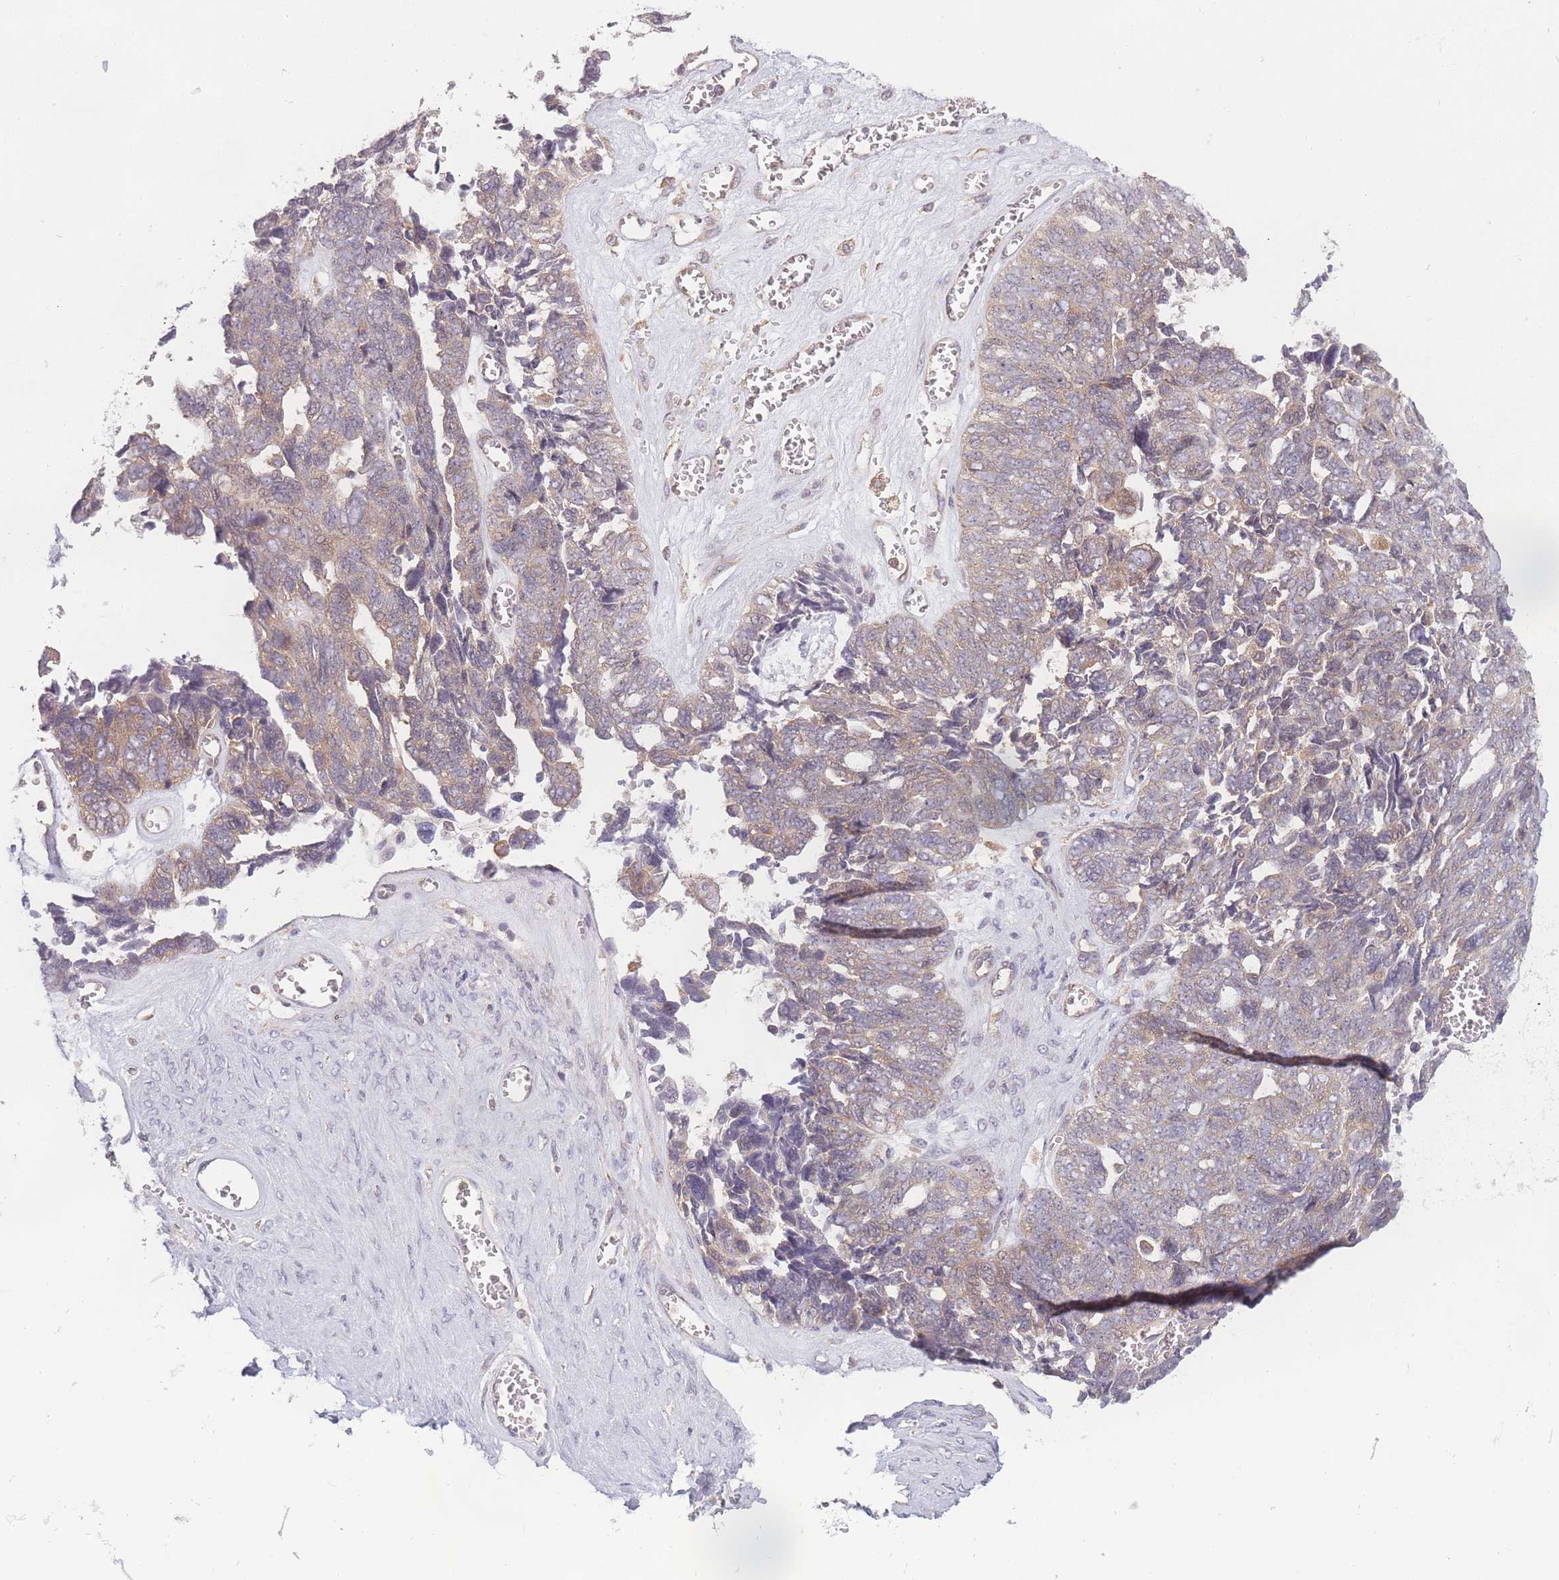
{"staining": {"intensity": "moderate", "quantity": "<25%", "location": "cytoplasmic/membranous"}, "tissue": "ovarian cancer", "cell_type": "Tumor cells", "image_type": "cancer", "snomed": [{"axis": "morphology", "description": "Cystadenocarcinoma, serous, NOS"}, {"axis": "topography", "description": "Ovary"}], "caption": "A brown stain shows moderate cytoplasmic/membranous positivity of a protein in human ovarian cancer (serous cystadenocarcinoma) tumor cells. The staining was performed using DAB (3,3'-diaminobenzidine) to visualize the protein expression in brown, while the nuclei were stained in blue with hematoxylin (Magnification: 20x).", "gene": "WASHC2A", "patient": {"sex": "female", "age": 79}}